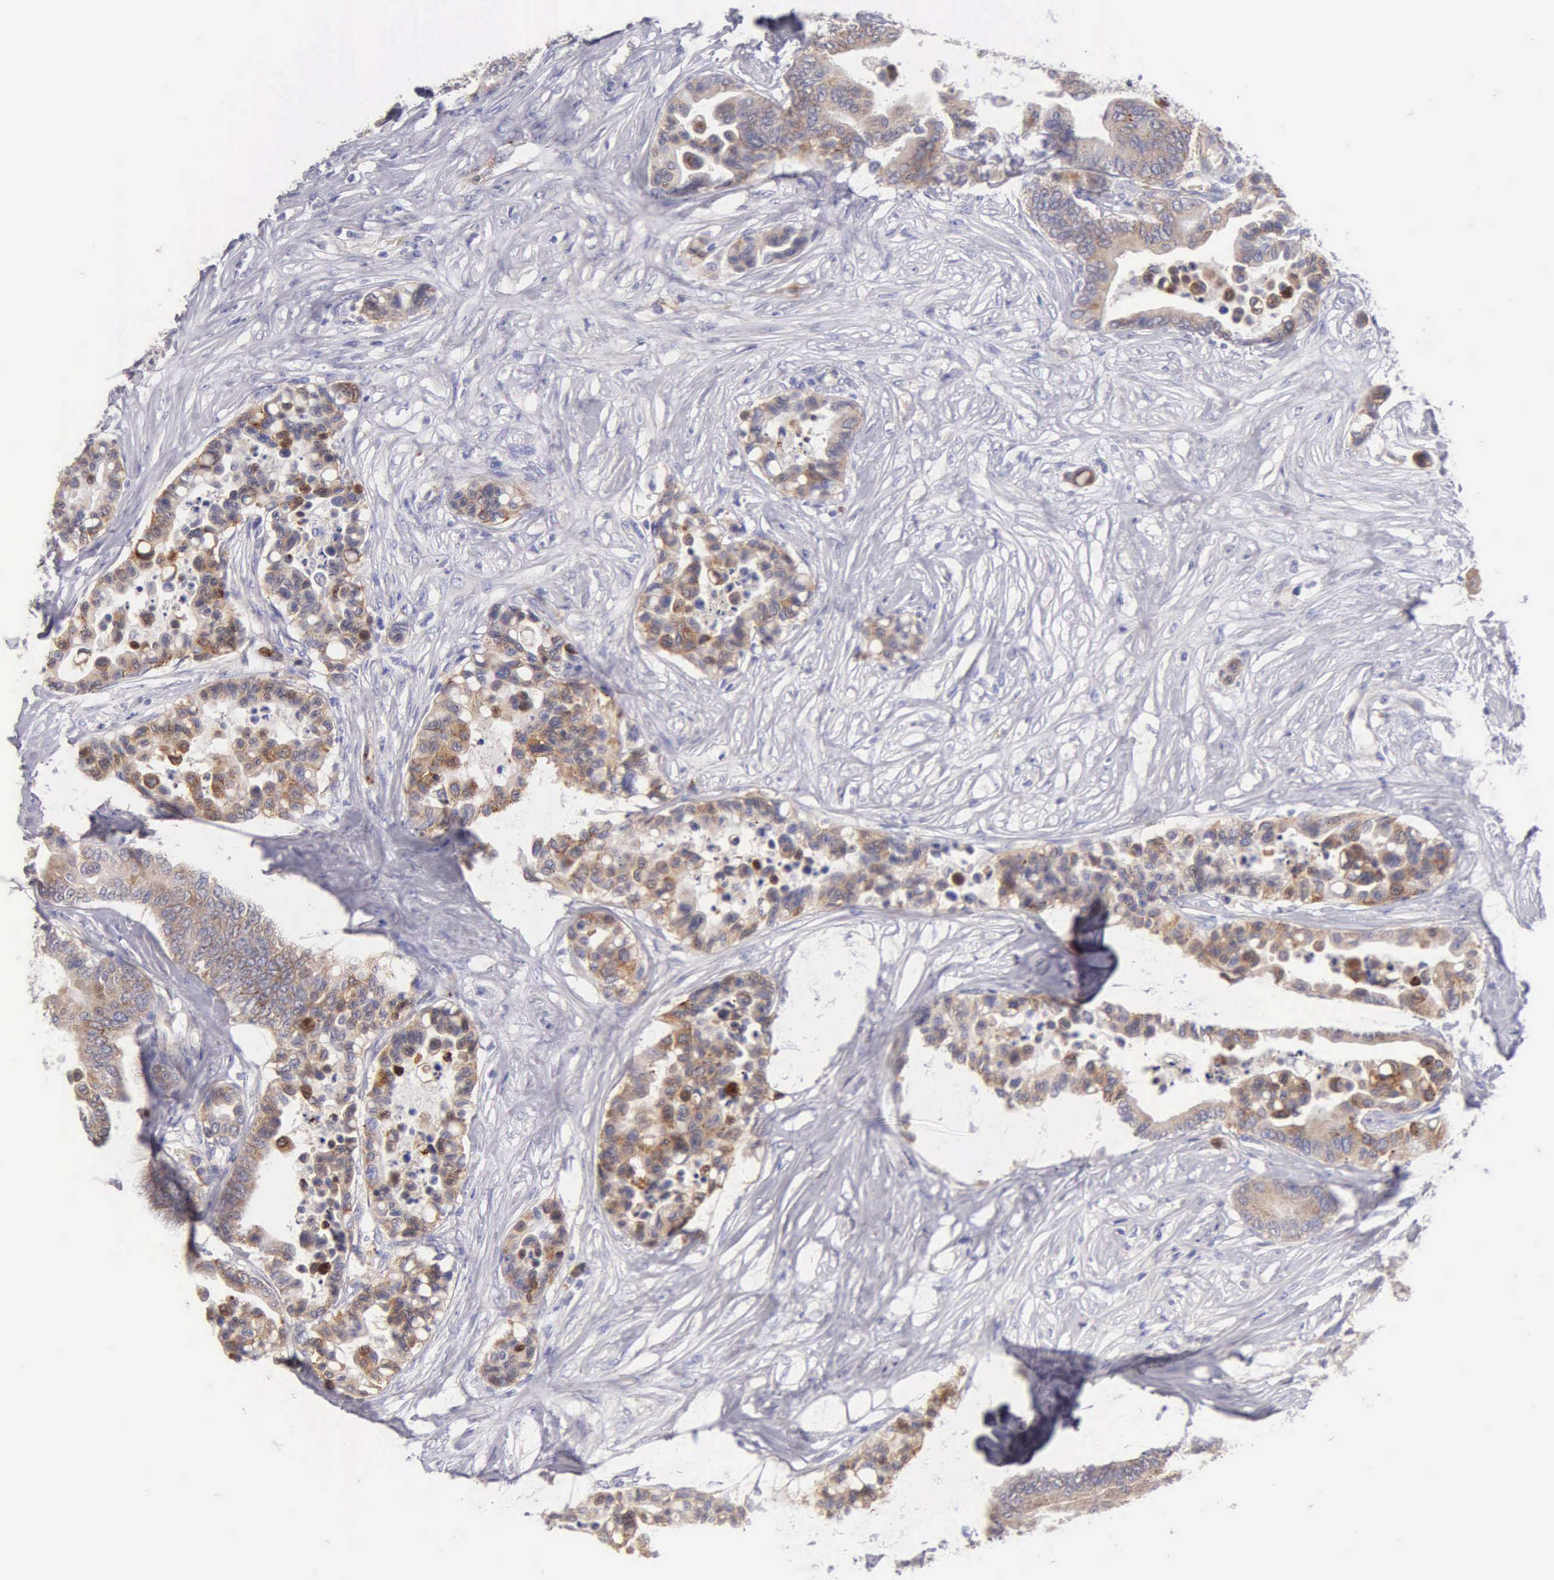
{"staining": {"intensity": "moderate", "quantity": ">75%", "location": "cytoplasmic/membranous"}, "tissue": "colorectal cancer", "cell_type": "Tumor cells", "image_type": "cancer", "snomed": [{"axis": "morphology", "description": "Adenocarcinoma, NOS"}, {"axis": "topography", "description": "Colon"}], "caption": "Immunohistochemical staining of colorectal cancer (adenocarcinoma) exhibits medium levels of moderate cytoplasmic/membranous expression in about >75% of tumor cells.", "gene": "APP", "patient": {"sex": "male", "age": 82}}